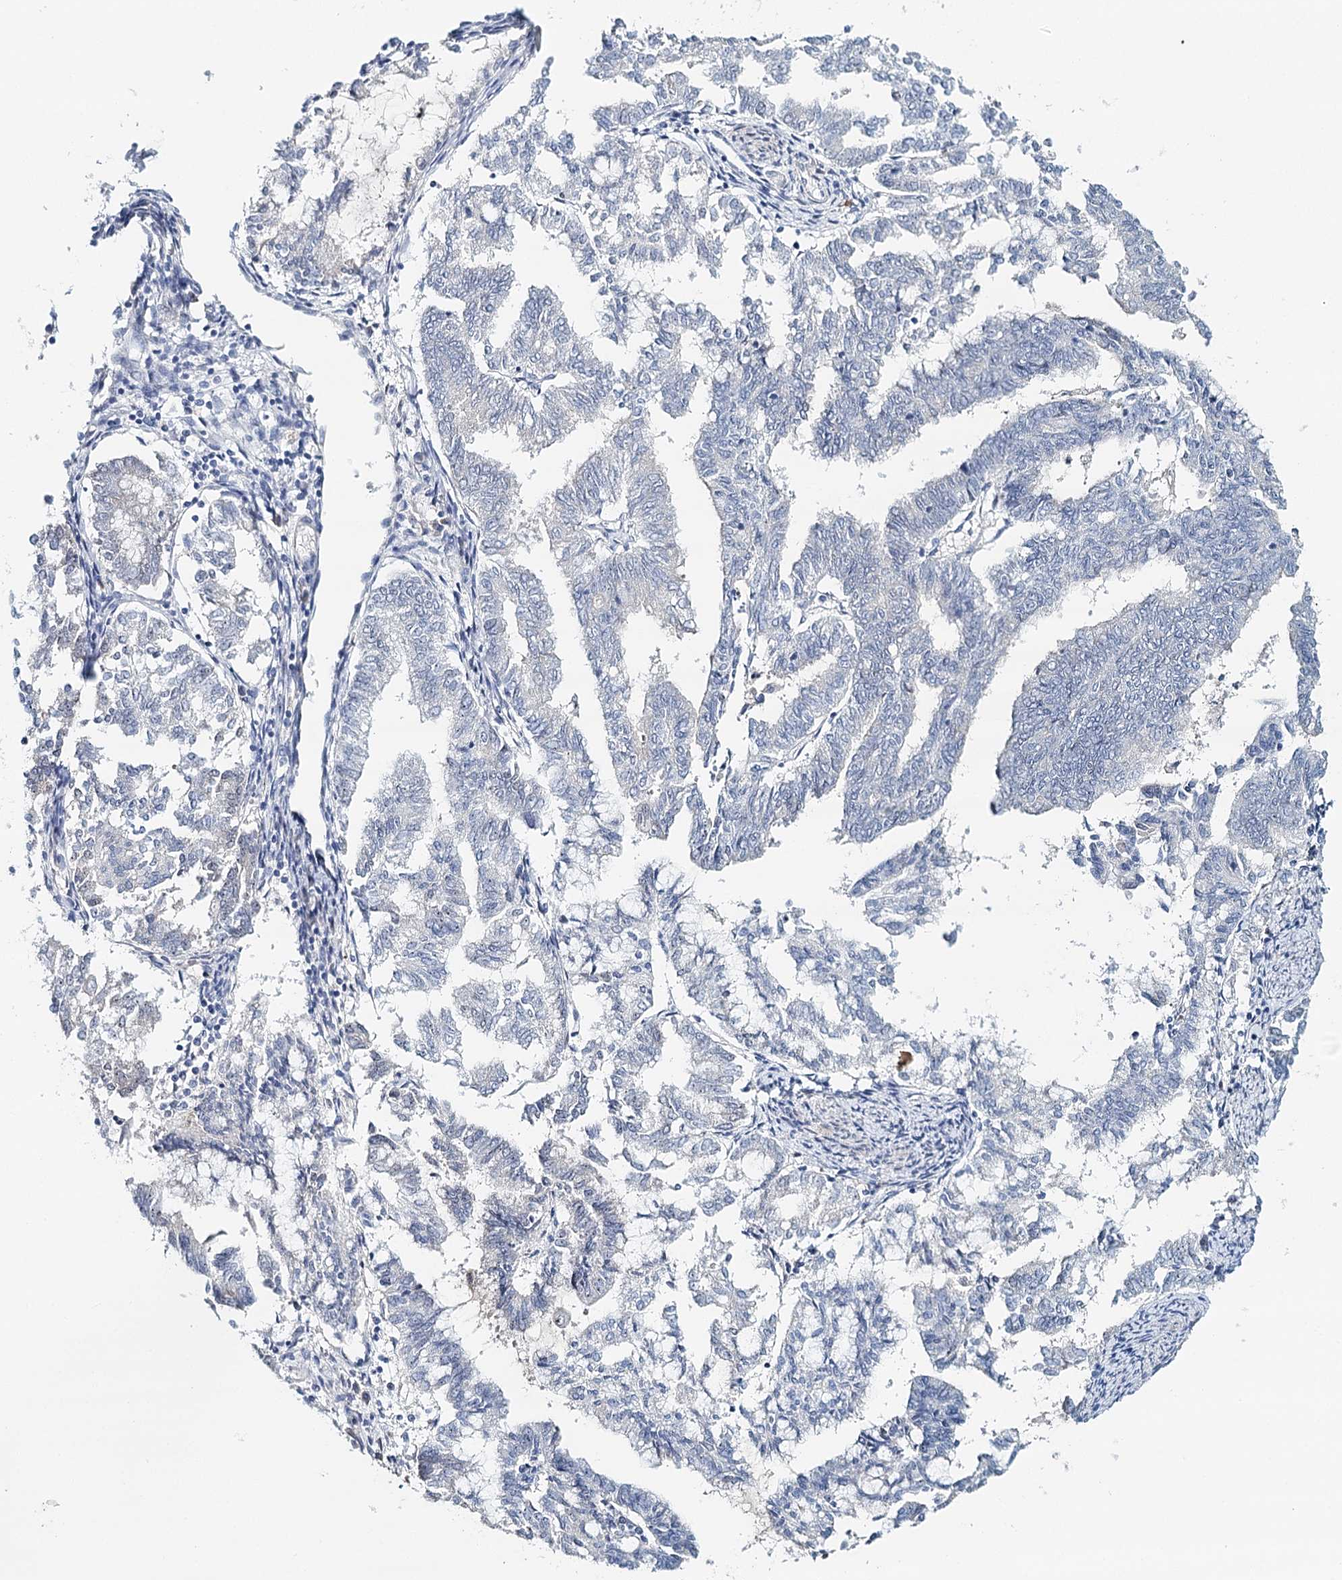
{"staining": {"intensity": "negative", "quantity": "none", "location": "none"}, "tissue": "endometrial cancer", "cell_type": "Tumor cells", "image_type": "cancer", "snomed": [{"axis": "morphology", "description": "Adenocarcinoma, NOS"}, {"axis": "topography", "description": "Endometrium"}], "caption": "High magnification brightfield microscopy of endometrial cancer (adenocarcinoma) stained with DAB (3,3'-diaminobenzidine) (brown) and counterstained with hematoxylin (blue): tumor cells show no significant staining. (Stains: DAB immunohistochemistry (IHC) with hematoxylin counter stain, Microscopy: brightfield microscopy at high magnification).", "gene": "RBM43", "patient": {"sex": "female", "age": 79}}